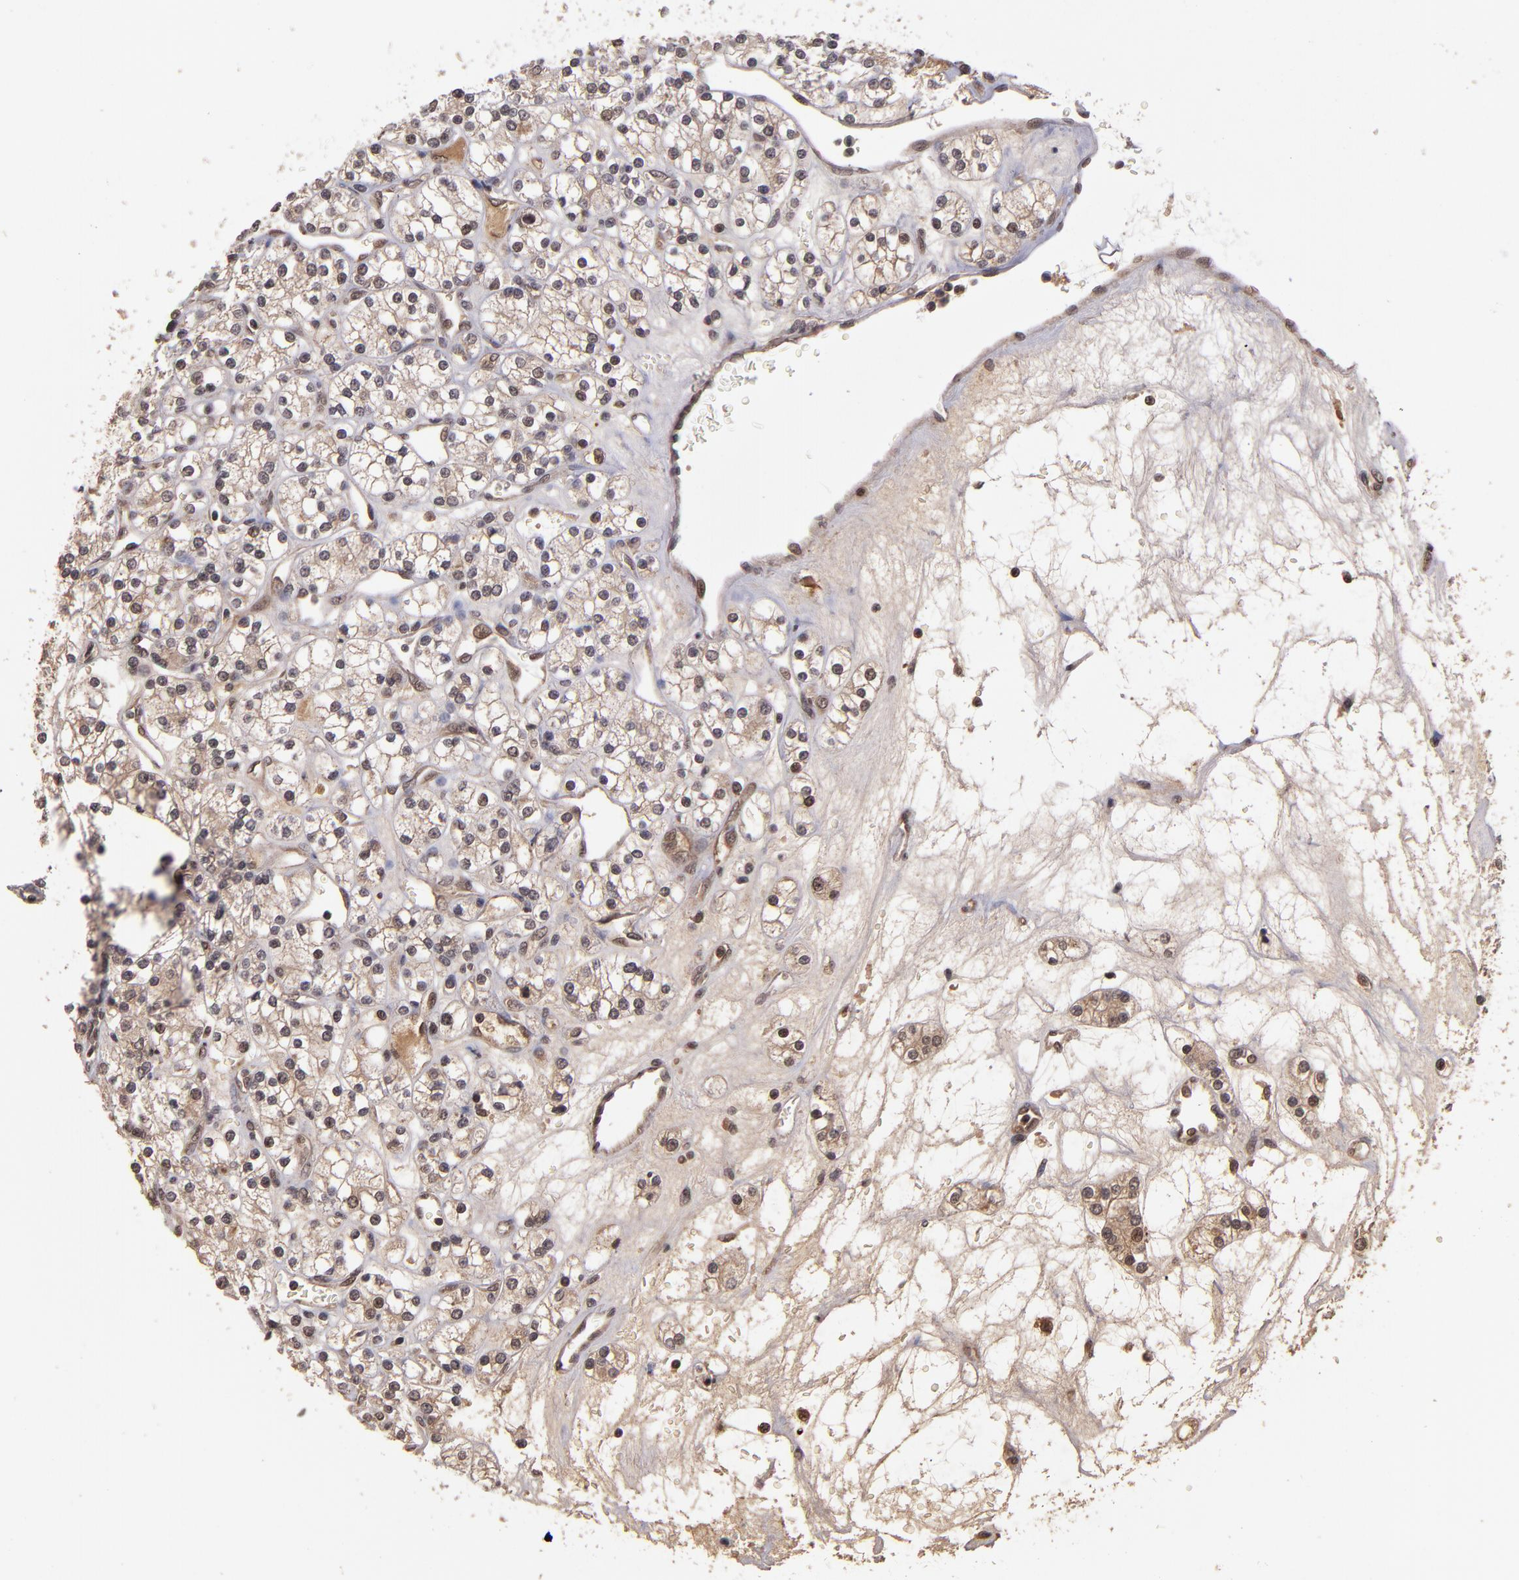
{"staining": {"intensity": "moderate", "quantity": "25%-75%", "location": "nuclear"}, "tissue": "renal cancer", "cell_type": "Tumor cells", "image_type": "cancer", "snomed": [{"axis": "morphology", "description": "Adenocarcinoma, NOS"}, {"axis": "topography", "description": "Kidney"}], "caption": "The immunohistochemical stain highlights moderate nuclear expression in tumor cells of renal cancer (adenocarcinoma) tissue. (DAB (3,3'-diaminobenzidine) = brown stain, brightfield microscopy at high magnification).", "gene": "ABHD12B", "patient": {"sex": "female", "age": 62}}